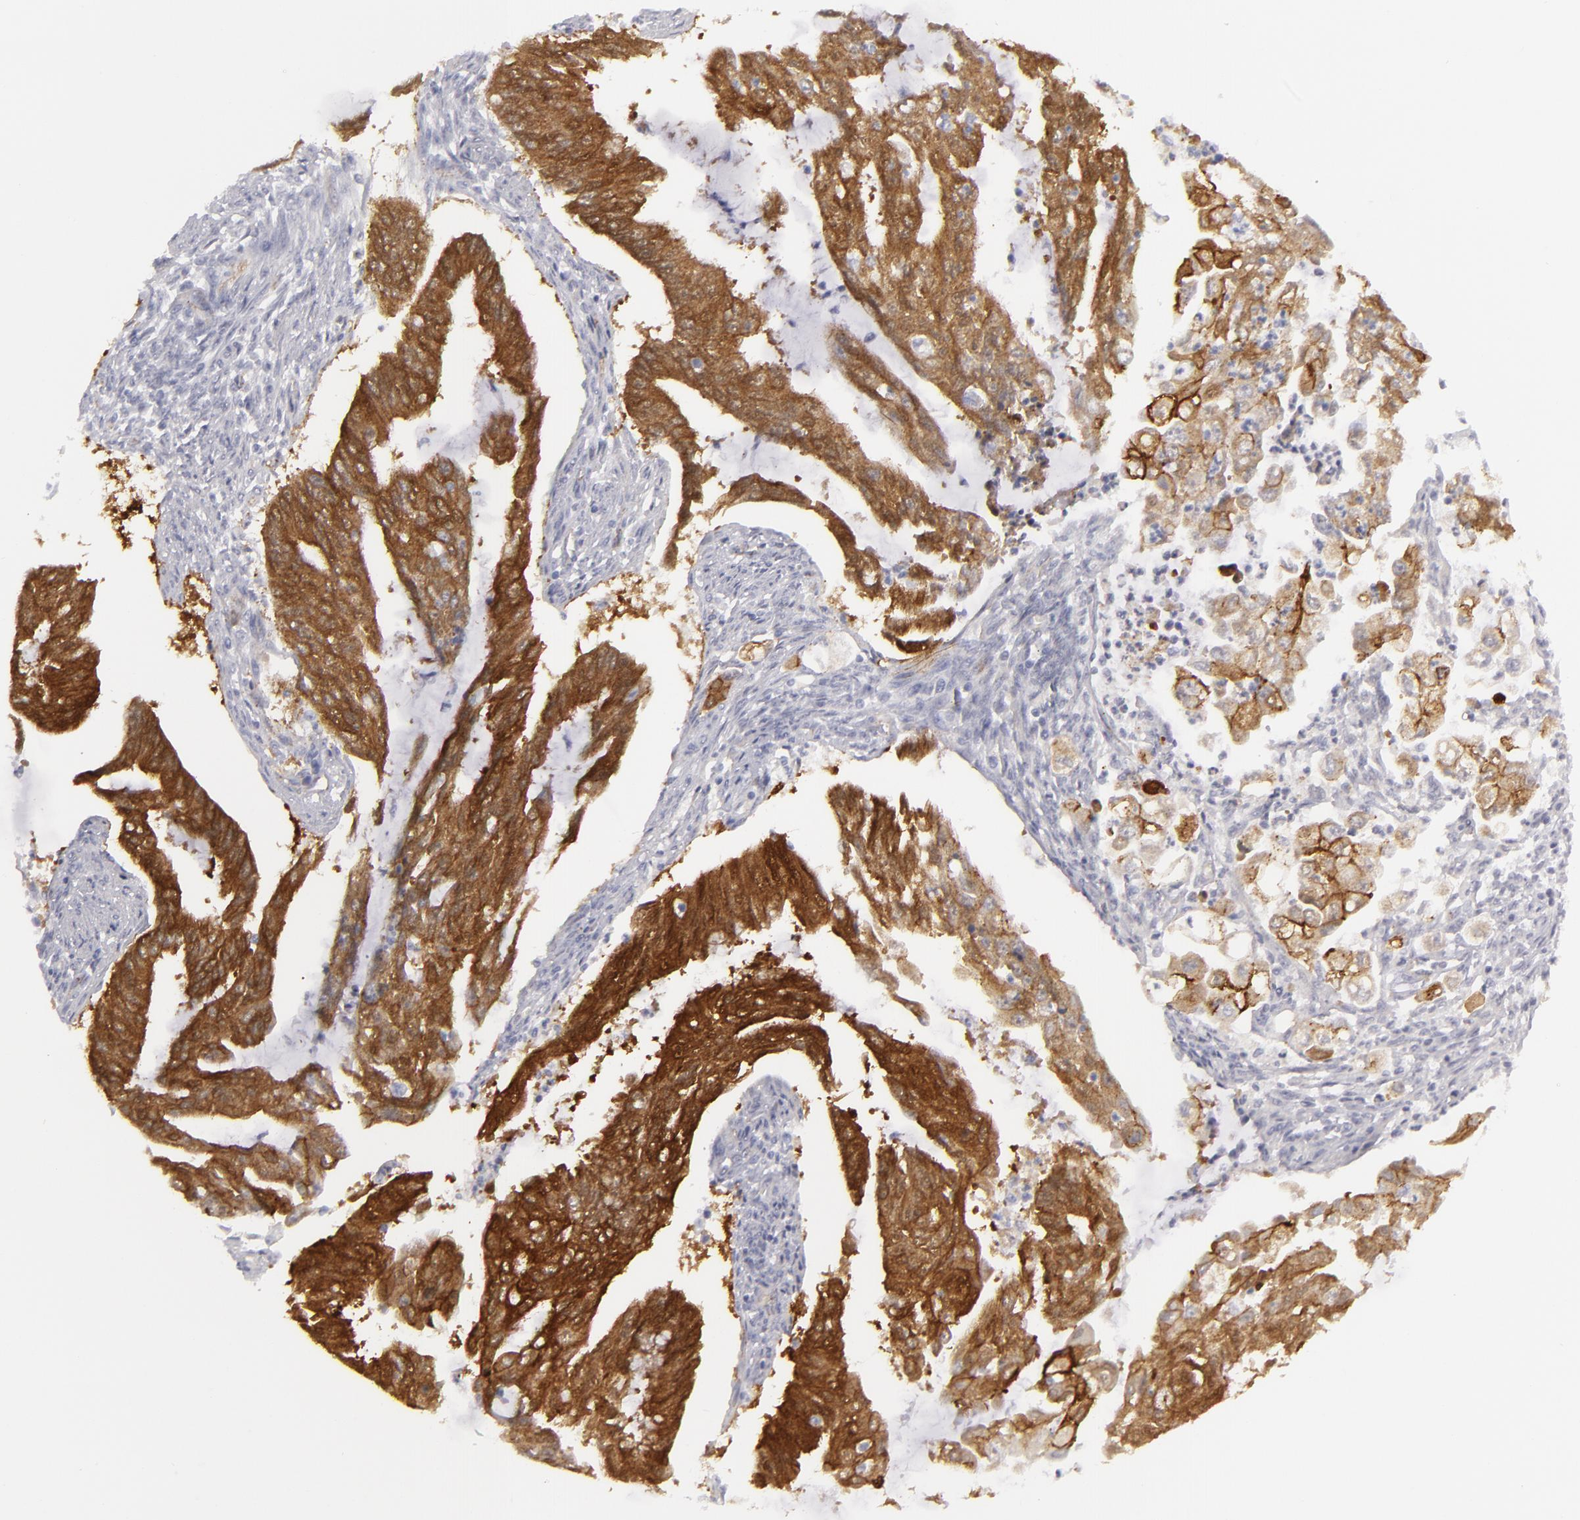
{"staining": {"intensity": "strong", "quantity": ">75%", "location": "cytoplasmic/membranous"}, "tissue": "endometrial cancer", "cell_type": "Tumor cells", "image_type": "cancer", "snomed": [{"axis": "morphology", "description": "Adenocarcinoma, NOS"}, {"axis": "topography", "description": "Endometrium"}], "caption": "Tumor cells show high levels of strong cytoplasmic/membranous staining in approximately >75% of cells in endometrial cancer. Ihc stains the protein of interest in brown and the nuclei are stained blue.", "gene": "JUP", "patient": {"sex": "female", "age": 75}}